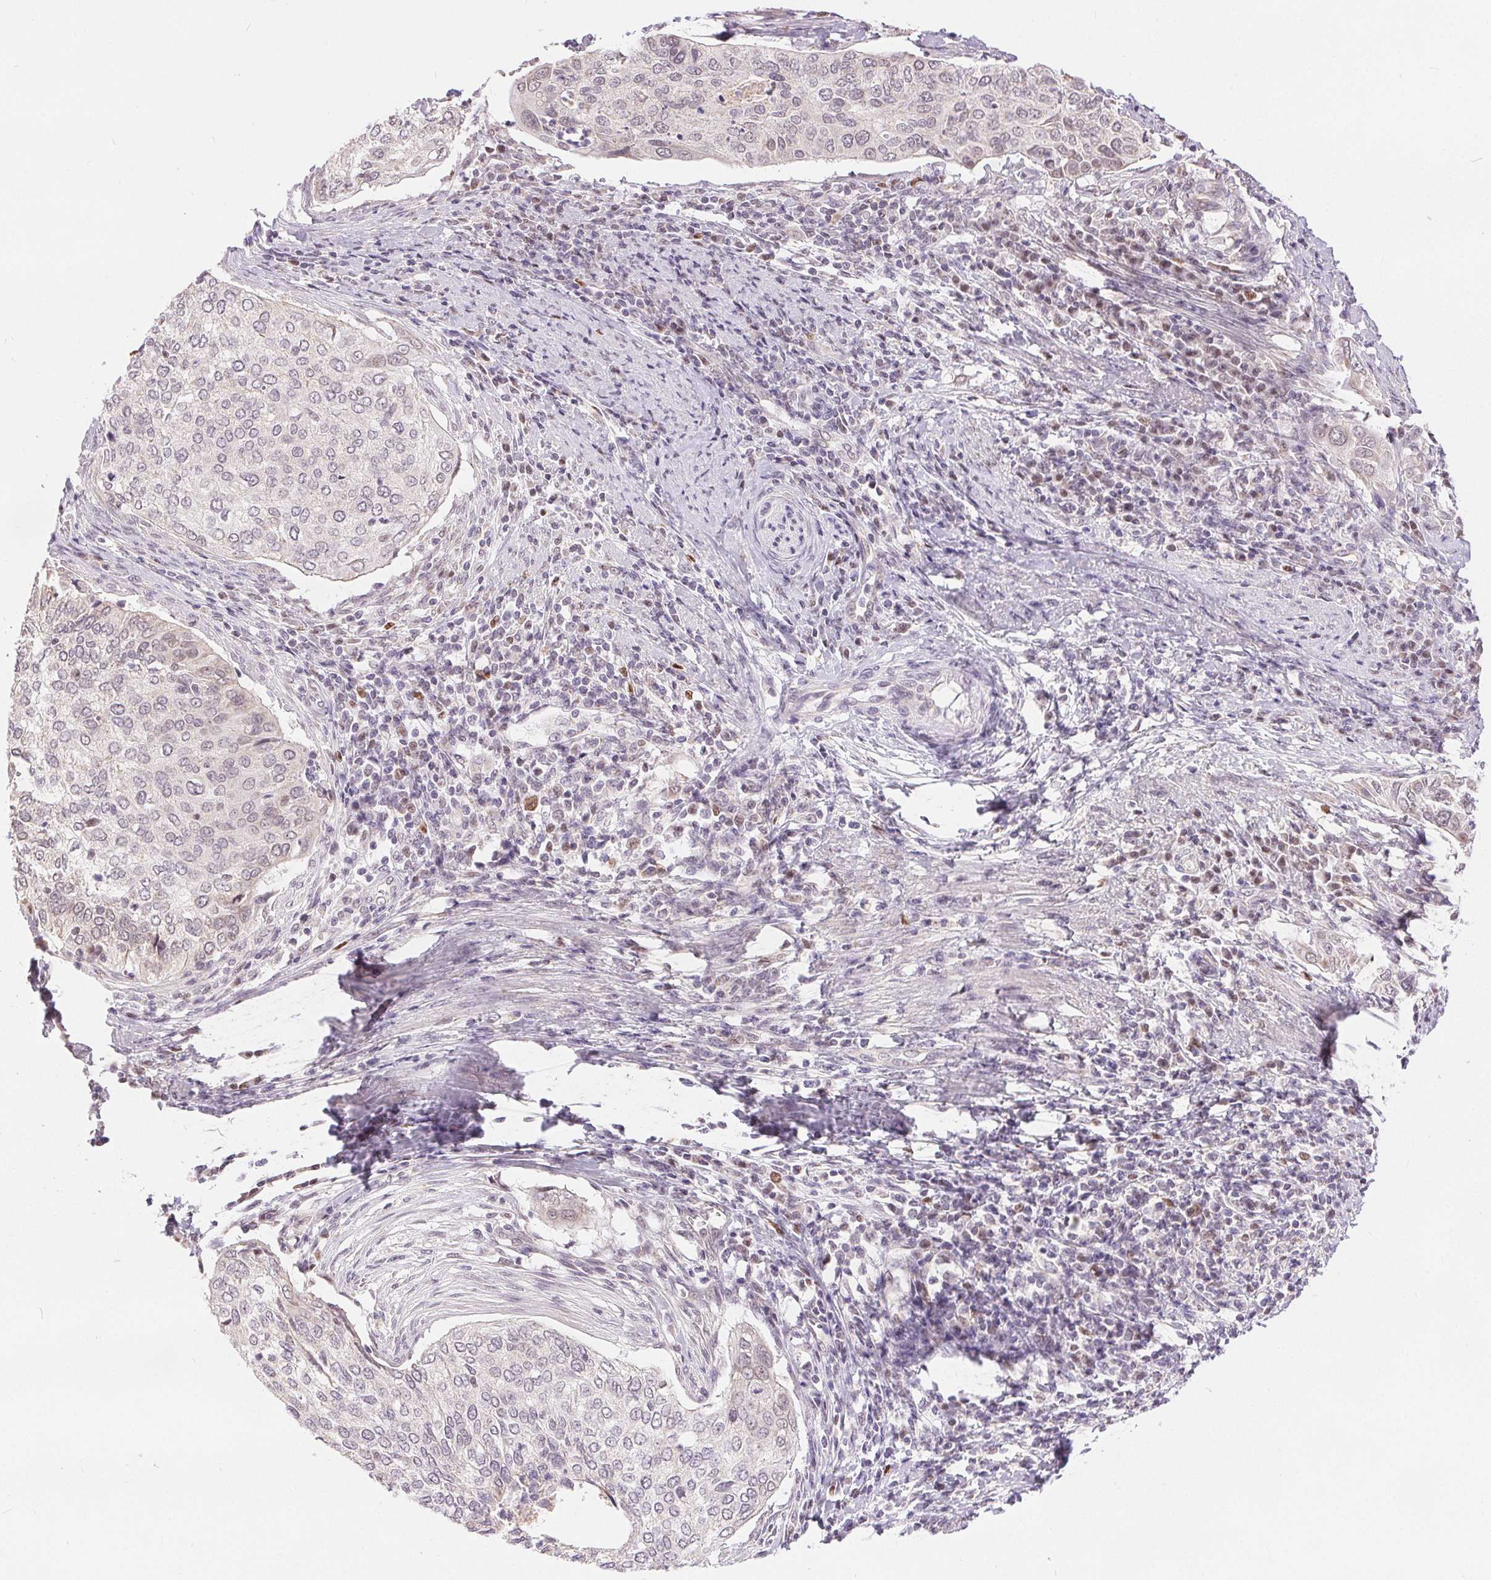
{"staining": {"intensity": "weak", "quantity": "<25%", "location": "cytoplasmic/membranous,nuclear"}, "tissue": "cervical cancer", "cell_type": "Tumor cells", "image_type": "cancer", "snomed": [{"axis": "morphology", "description": "Squamous cell carcinoma, NOS"}, {"axis": "topography", "description": "Cervix"}], "caption": "The micrograph displays no significant expression in tumor cells of cervical cancer. Nuclei are stained in blue.", "gene": "POU2F2", "patient": {"sex": "female", "age": 38}}